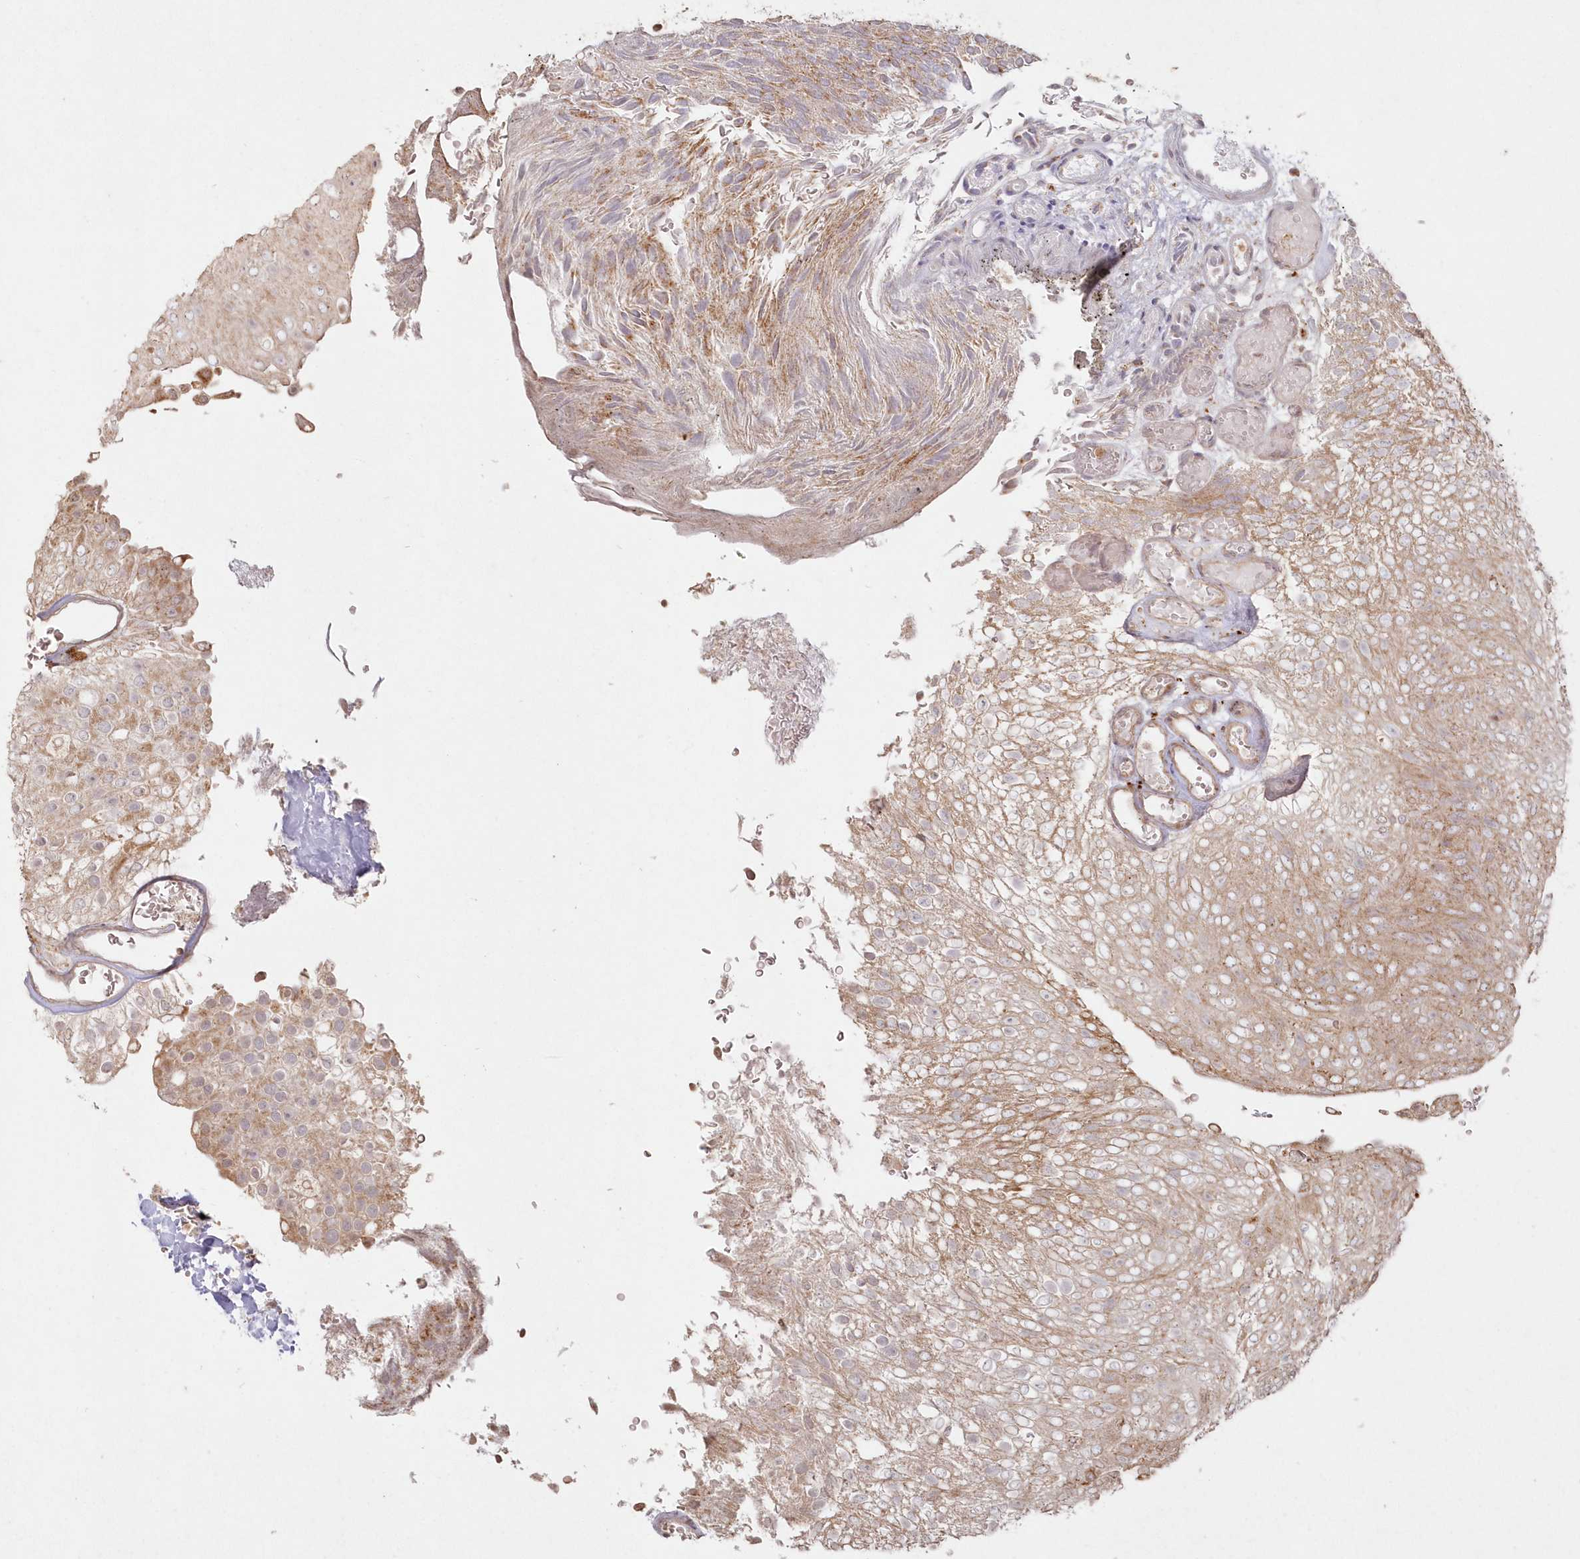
{"staining": {"intensity": "weak", "quantity": "25%-75%", "location": "cytoplasmic/membranous"}, "tissue": "urothelial cancer", "cell_type": "Tumor cells", "image_type": "cancer", "snomed": [{"axis": "morphology", "description": "Urothelial carcinoma, Low grade"}, {"axis": "topography", "description": "Urinary bladder"}], "caption": "Protein expression analysis of urothelial carcinoma (low-grade) exhibits weak cytoplasmic/membranous staining in about 25%-75% of tumor cells.", "gene": "ARSB", "patient": {"sex": "male", "age": 78}}